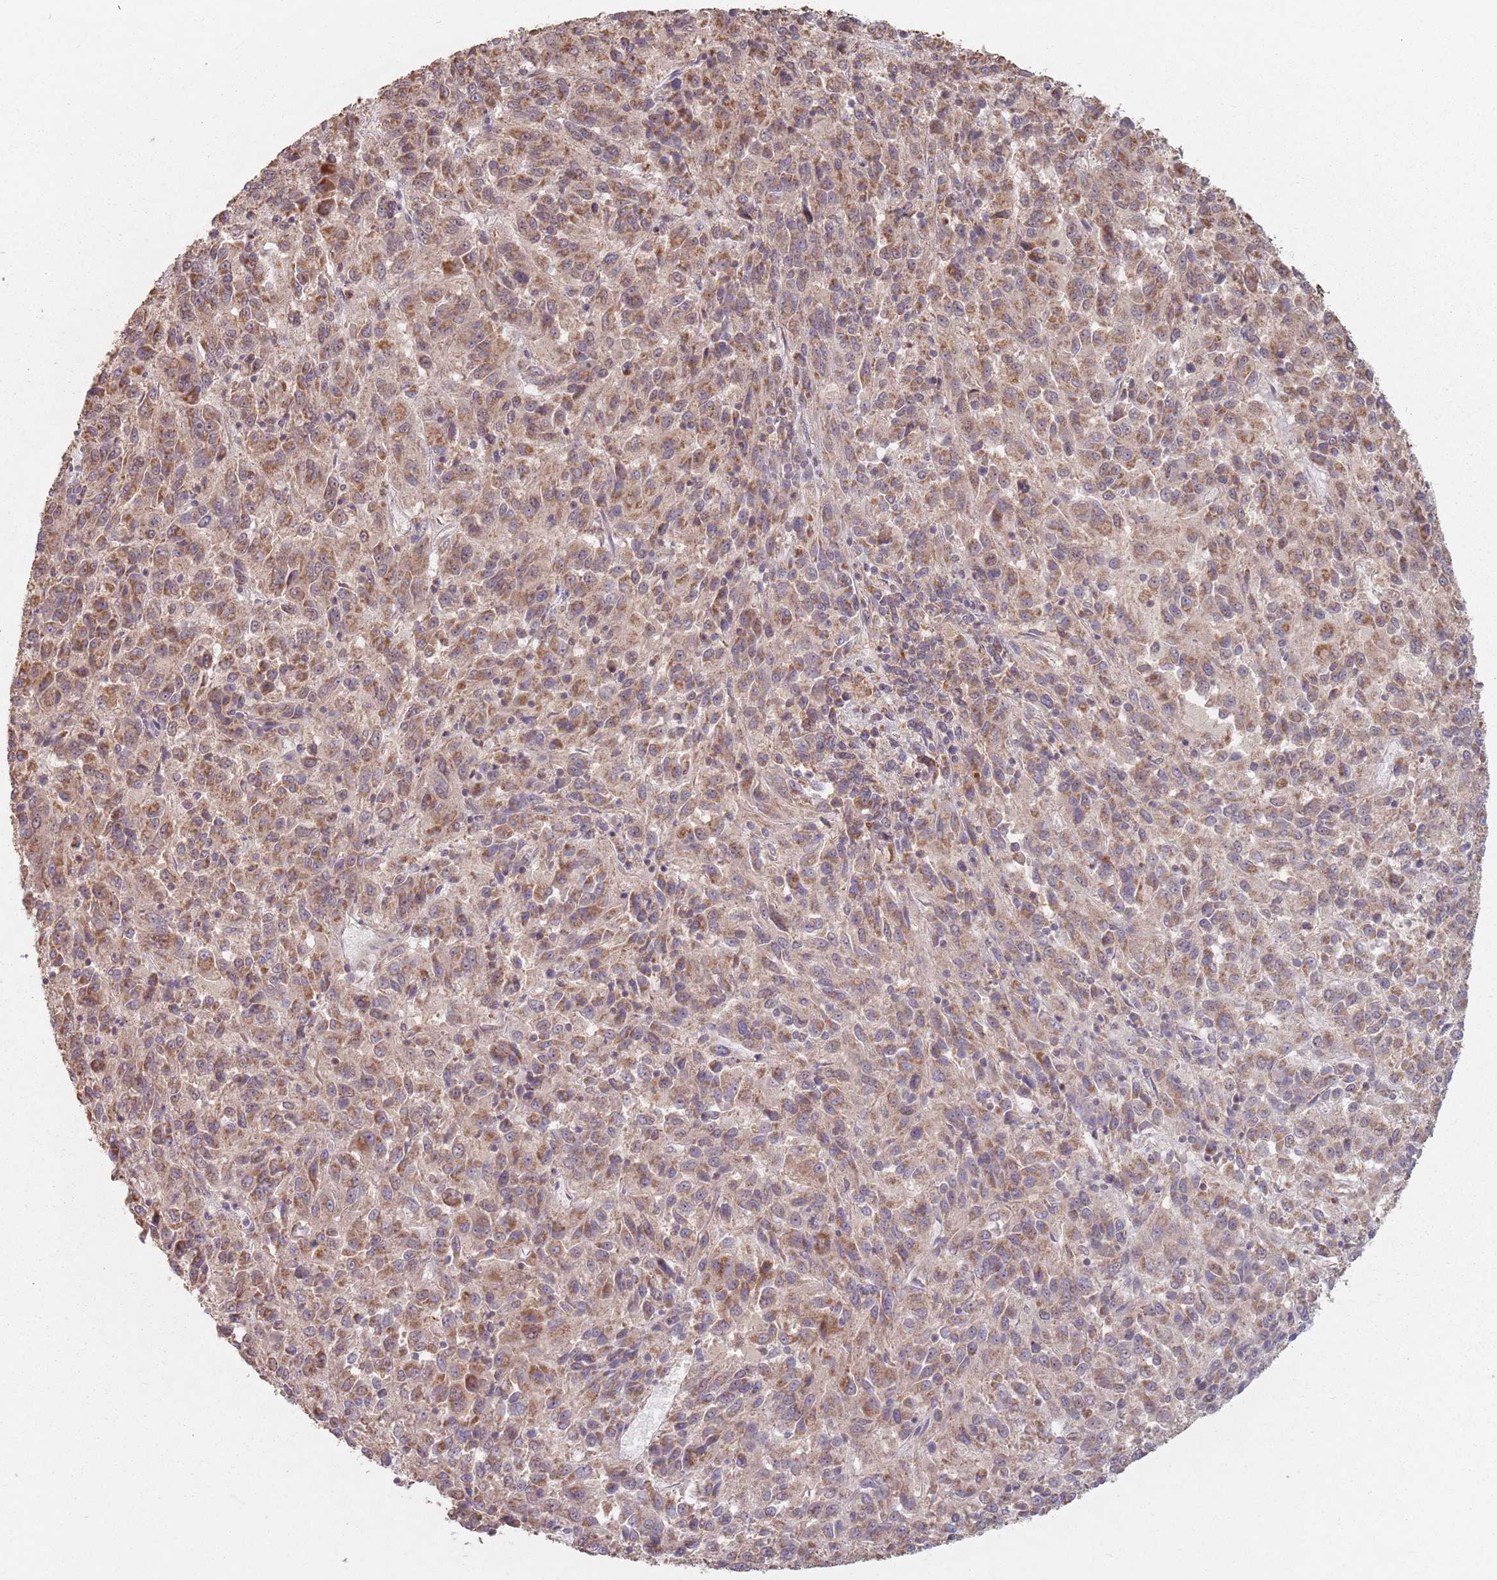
{"staining": {"intensity": "moderate", "quantity": ">75%", "location": "cytoplasmic/membranous"}, "tissue": "melanoma", "cell_type": "Tumor cells", "image_type": "cancer", "snomed": [{"axis": "morphology", "description": "Malignant melanoma, Metastatic site"}, {"axis": "topography", "description": "Lung"}], "caption": "Melanoma stained for a protein shows moderate cytoplasmic/membranous positivity in tumor cells.", "gene": "VPS52", "patient": {"sex": "male", "age": 64}}